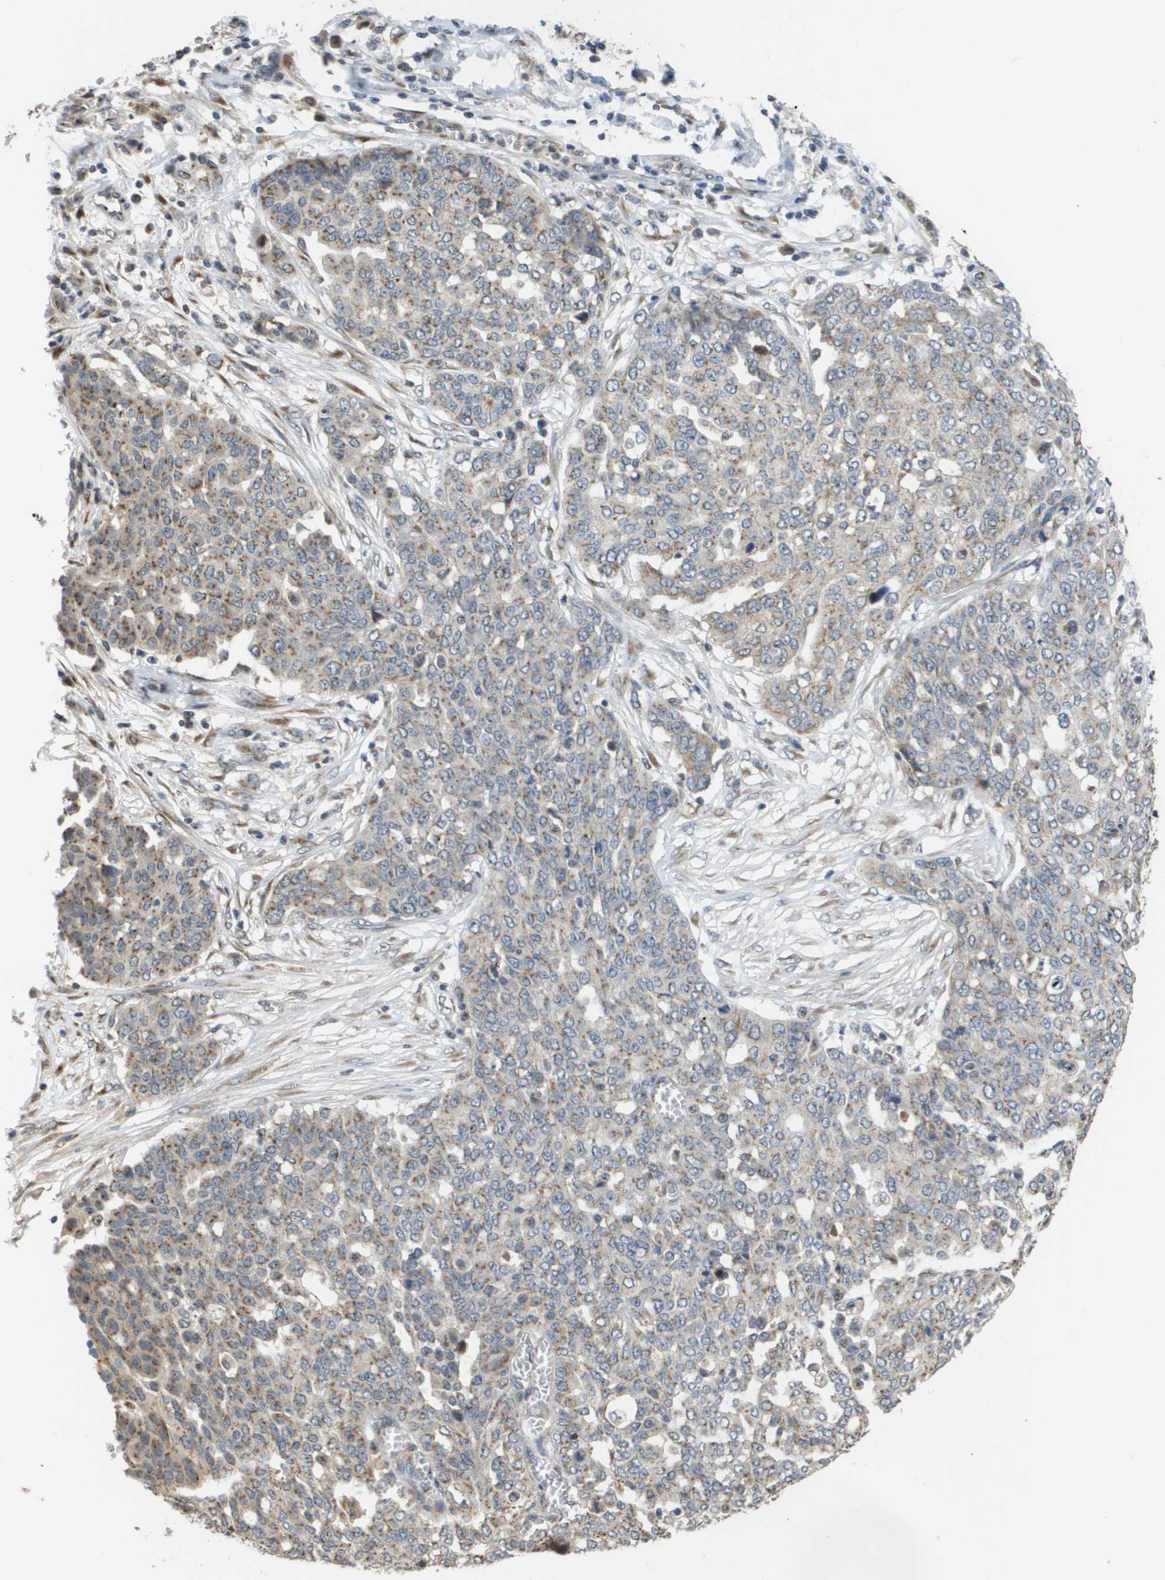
{"staining": {"intensity": "moderate", "quantity": "25%-75%", "location": "cytoplasmic/membranous"}, "tissue": "ovarian cancer", "cell_type": "Tumor cells", "image_type": "cancer", "snomed": [{"axis": "morphology", "description": "Cystadenocarcinoma, serous, NOS"}, {"axis": "topography", "description": "Soft tissue"}, {"axis": "topography", "description": "Ovary"}], "caption": "Immunohistochemistry (IHC) (DAB) staining of human ovarian cancer demonstrates moderate cytoplasmic/membranous protein expression in about 25%-75% of tumor cells.", "gene": "PCK1", "patient": {"sex": "female", "age": 57}}